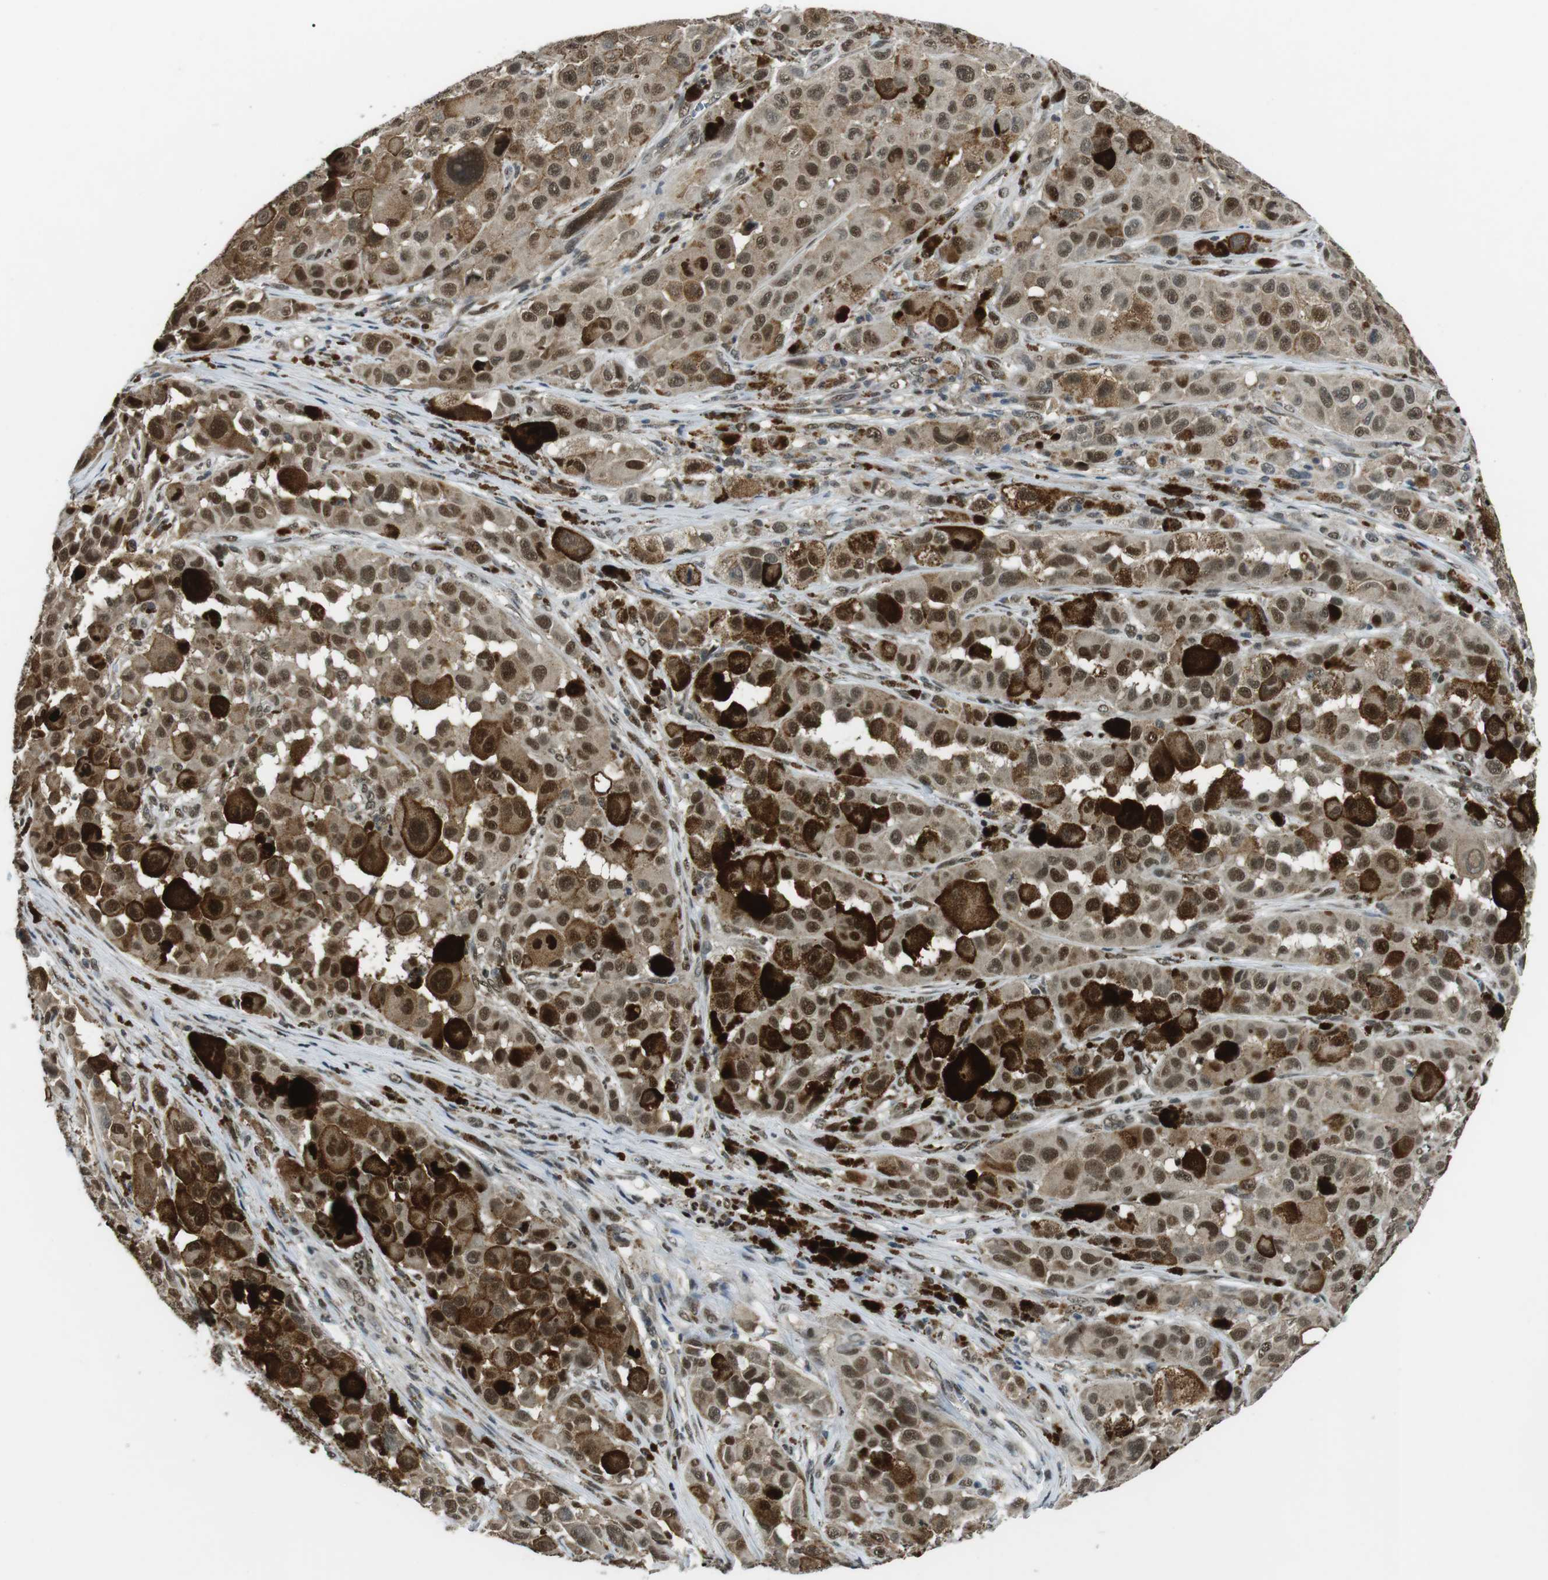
{"staining": {"intensity": "moderate", "quantity": ">75%", "location": "nuclear"}, "tissue": "melanoma", "cell_type": "Tumor cells", "image_type": "cancer", "snomed": [{"axis": "morphology", "description": "Malignant melanoma, NOS"}, {"axis": "topography", "description": "Skin"}], "caption": "A medium amount of moderate nuclear staining is appreciated in approximately >75% of tumor cells in malignant melanoma tissue.", "gene": "ORAI3", "patient": {"sex": "male", "age": 96}}